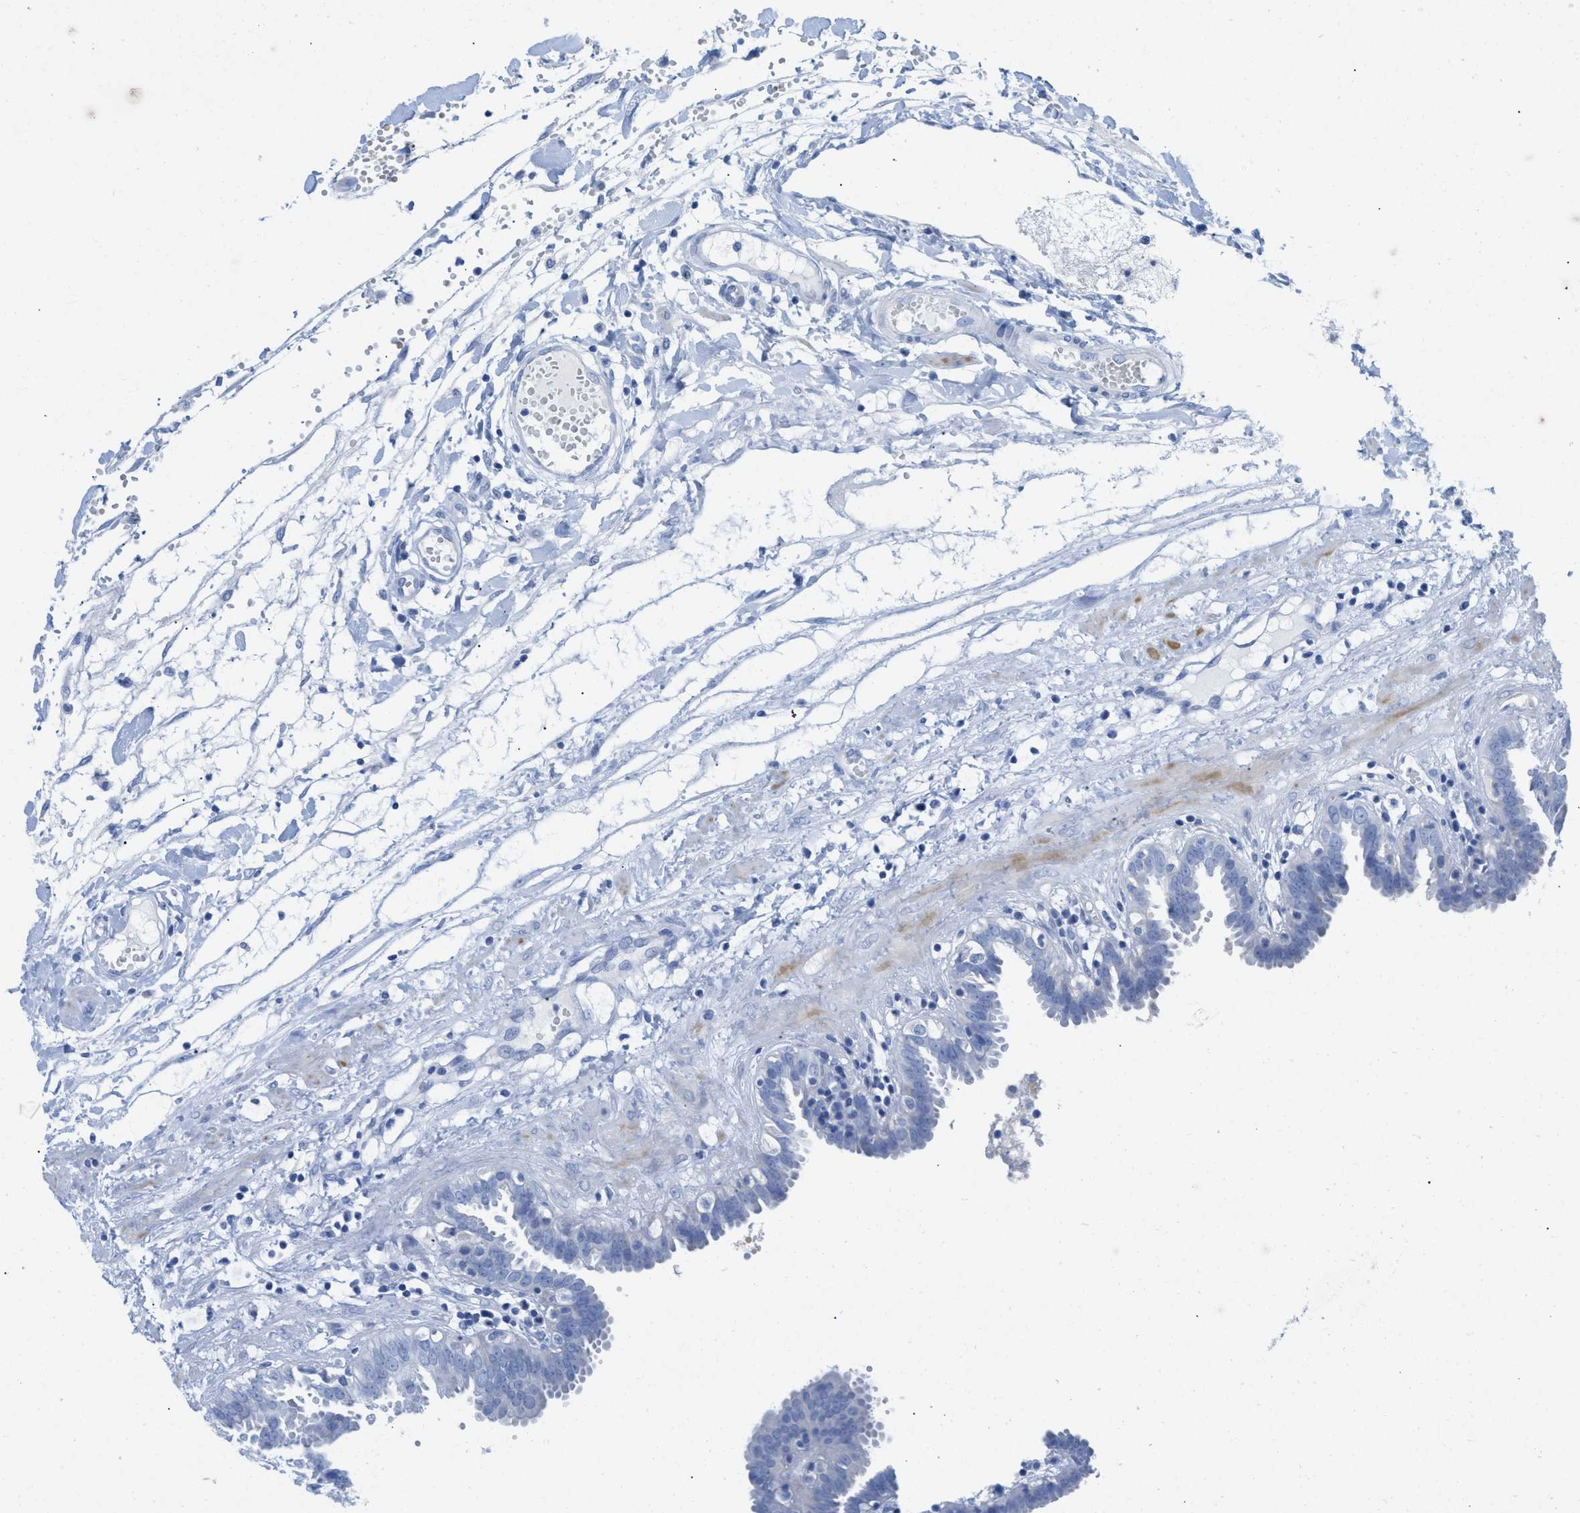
{"staining": {"intensity": "negative", "quantity": "none", "location": "none"}, "tissue": "fallopian tube", "cell_type": "Glandular cells", "image_type": "normal", "snomed": [{"axis": "morphology", "description": "Normal tissue, NOS"}, {"axis": "topography", "description": "Fallopian tube"}, {"axis": "topography", "description": "Placenta"}], "caption": "DAB (3,3'-diaminobenzidine) immunohistochemical staining of unremarkable fallopian tube reveals no significant expression in glandular cells.", "gene": "ANKFN1", "patient": {"sex": "female", "age": 32}}